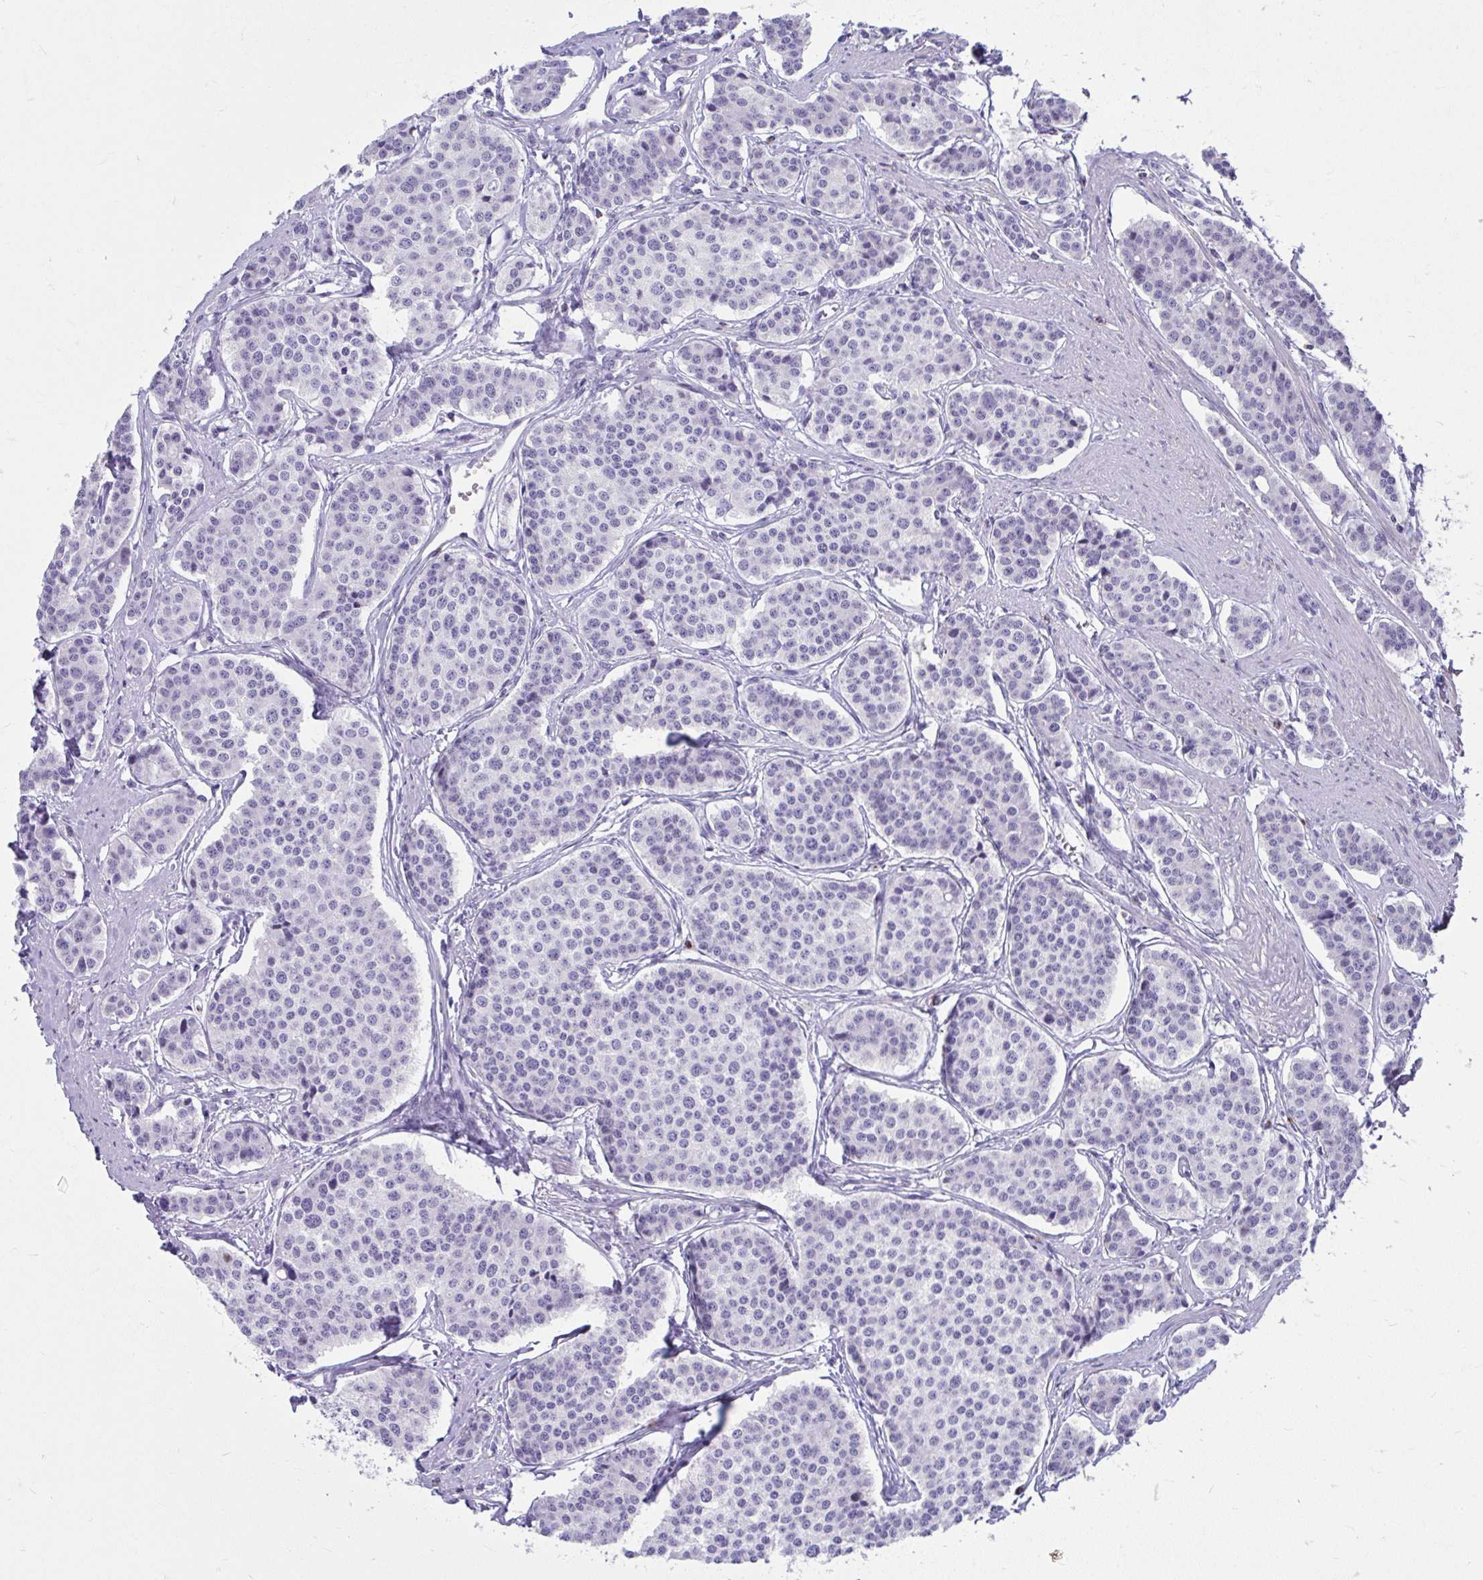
{"staining": {"intensity": "negative", "quantity": "none", "location": "none"}, "tissue": "carcinoid", "cell_type": "Tumor cells", "image_type": "cancer", "snomed": [{"axis": "morphology", "description": "Carcinoid, malignant, NOS"}, {"axis": "topography", "description": "Small intestine"}], "caption": "The image displays no significant staining in tumor cells of carcinoid (malignant). (DAB (3,3'-diaminobenzidine) IHC, high magnification).", "gene": "ISL1", "patient": {"sex": "male", "age": 60}}